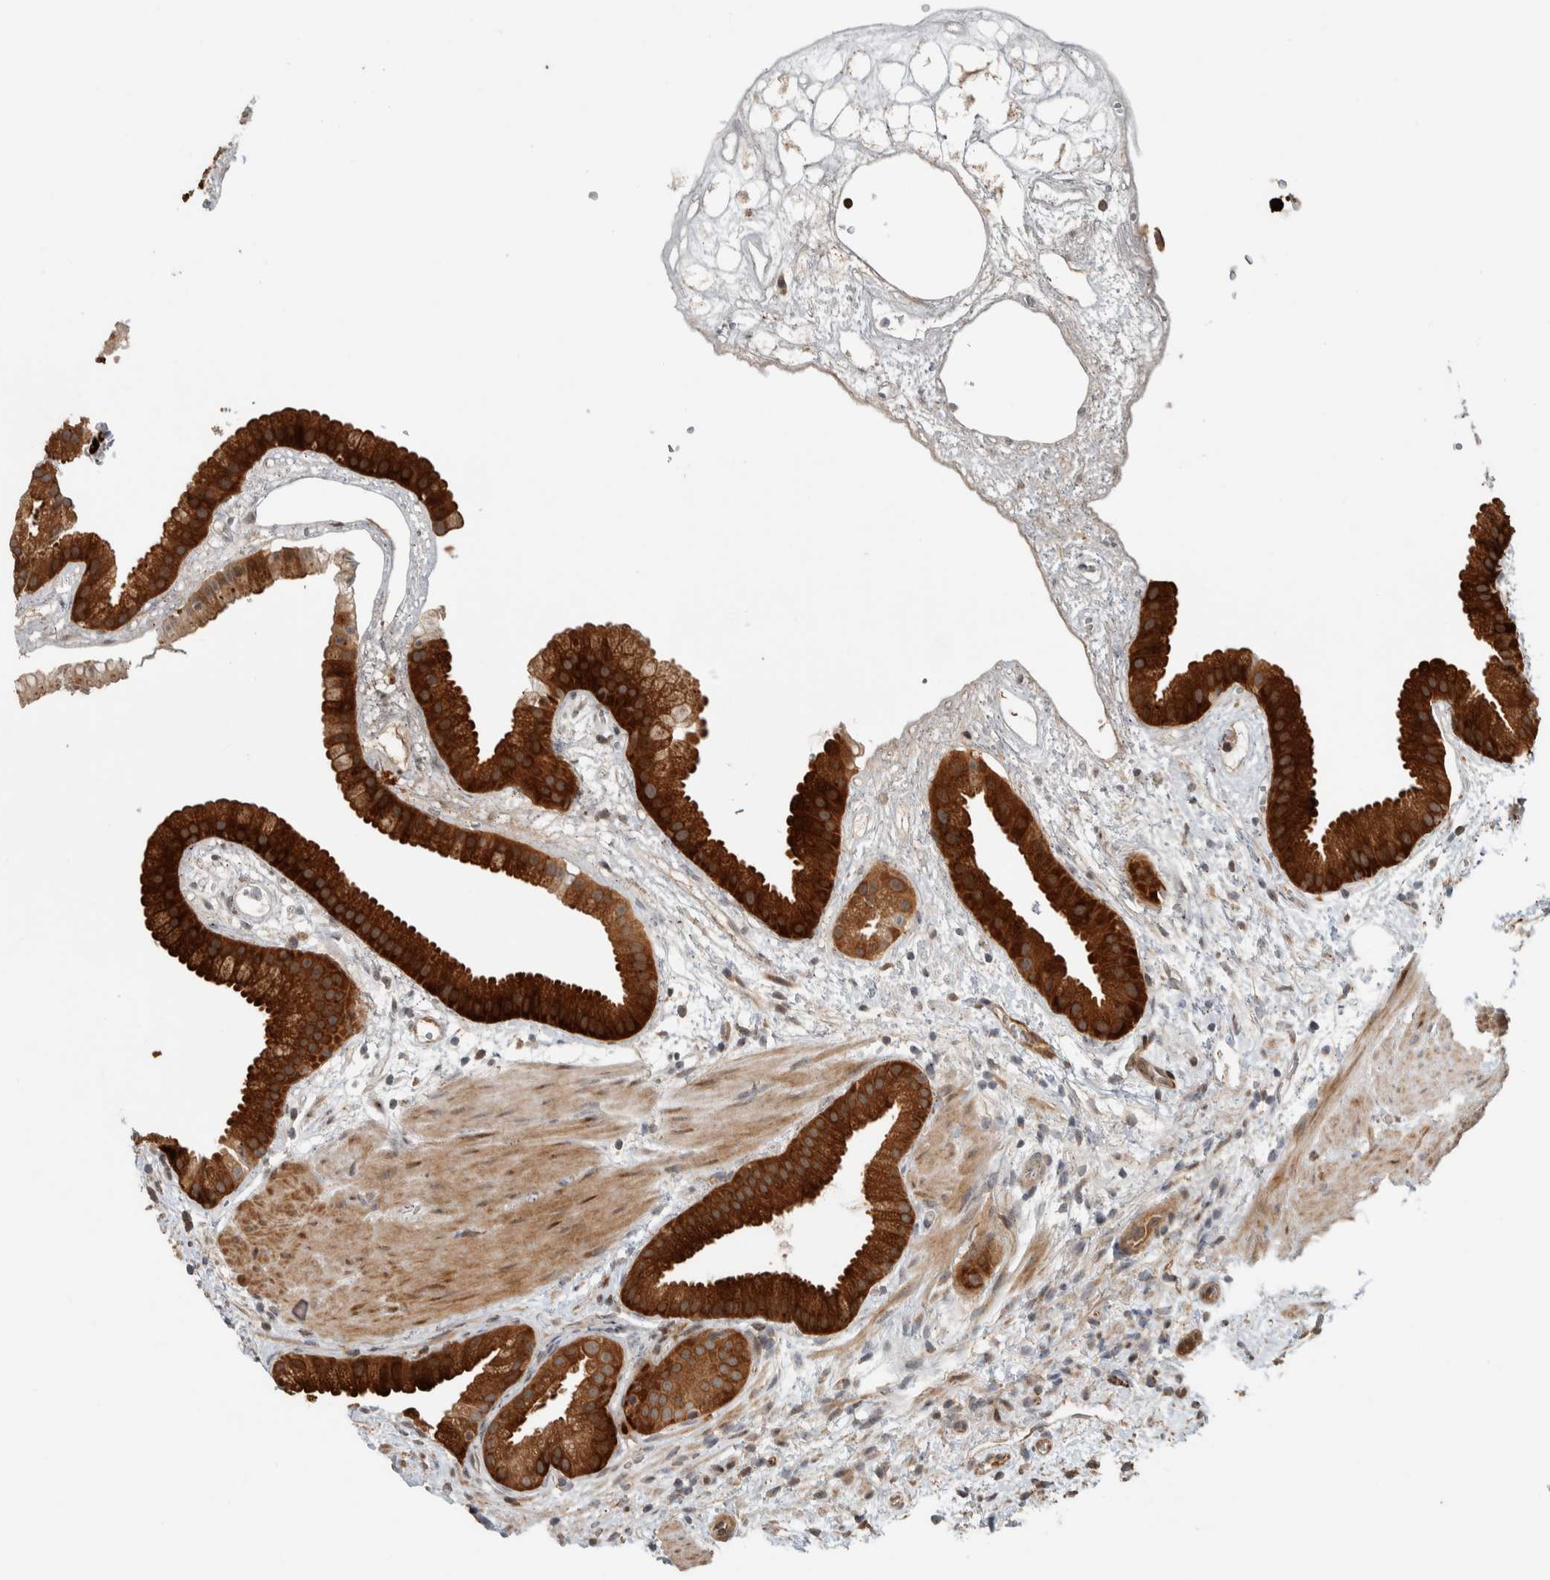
{"staining": {"intensity": "strong", "quantity": ">75%", "location": "cytoplasmic/membranous"}, "tissue": "gallbladder", "cell_type": "Glandular cells", "image_type": "normal", "snomed": [{"axis": "morphology", "description": "Normal tissue, NOS"}, {"axis": "topography", "description": "Gallbladder"}], "caption": "Gallbladder stained with DAB (3,3'-diaminobenzidine) immunohistochemistry reveals high levels of strong cytoplasmic/membranous expression in approximately >75% of glandular cells.", "gene": "CNTROB", "patient": {"sex": "female", "age": 64}}